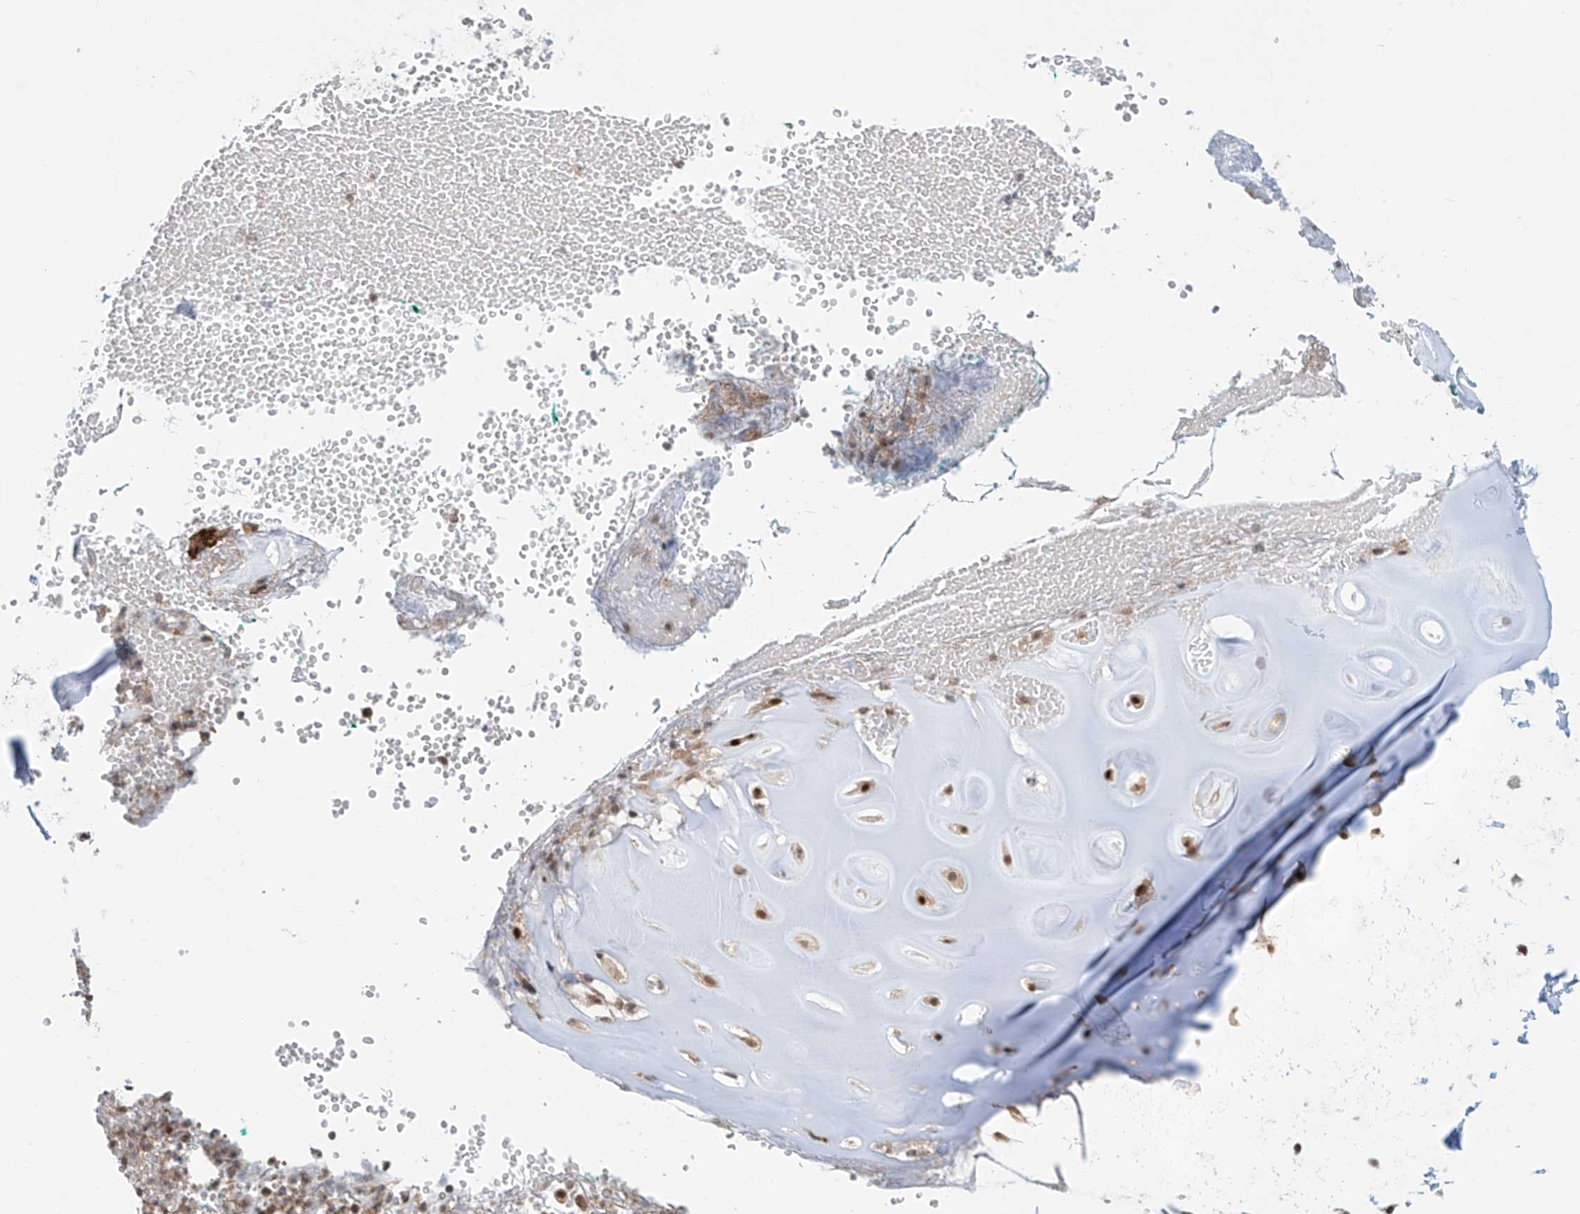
{"staining": {"intensity": "moderate", "quantity": ">75%", "location": "cytoplasmic/membranous,nuclear"}, "tissue": "soft tissue", "cell_type": "Chondrocytes", "image_type": "normal", "snomed": [{"axis": "morphology", "description": "Normal tissue, NOS"}, {"axis": "morphology", "description": "Basal cell carcinoma"}, {"axis": "topography", "description": "Cartilage tissue"}, {"axis": "topography", "description": "Nasopharynx"}, {"axis": "topography", "description": "Oral tissue"}], "caption": "Moderate cytoplasmic/membranous,nuclear protein positivity is appreciated in about >75% of chondrocytes in soft tissue. (DAB (3,3'-diaminobenzidine) = brown stain, brightfield microscopy at high magnification).", "gene": "LAGE3", "patient": {"sex": "female", "age": 77}}